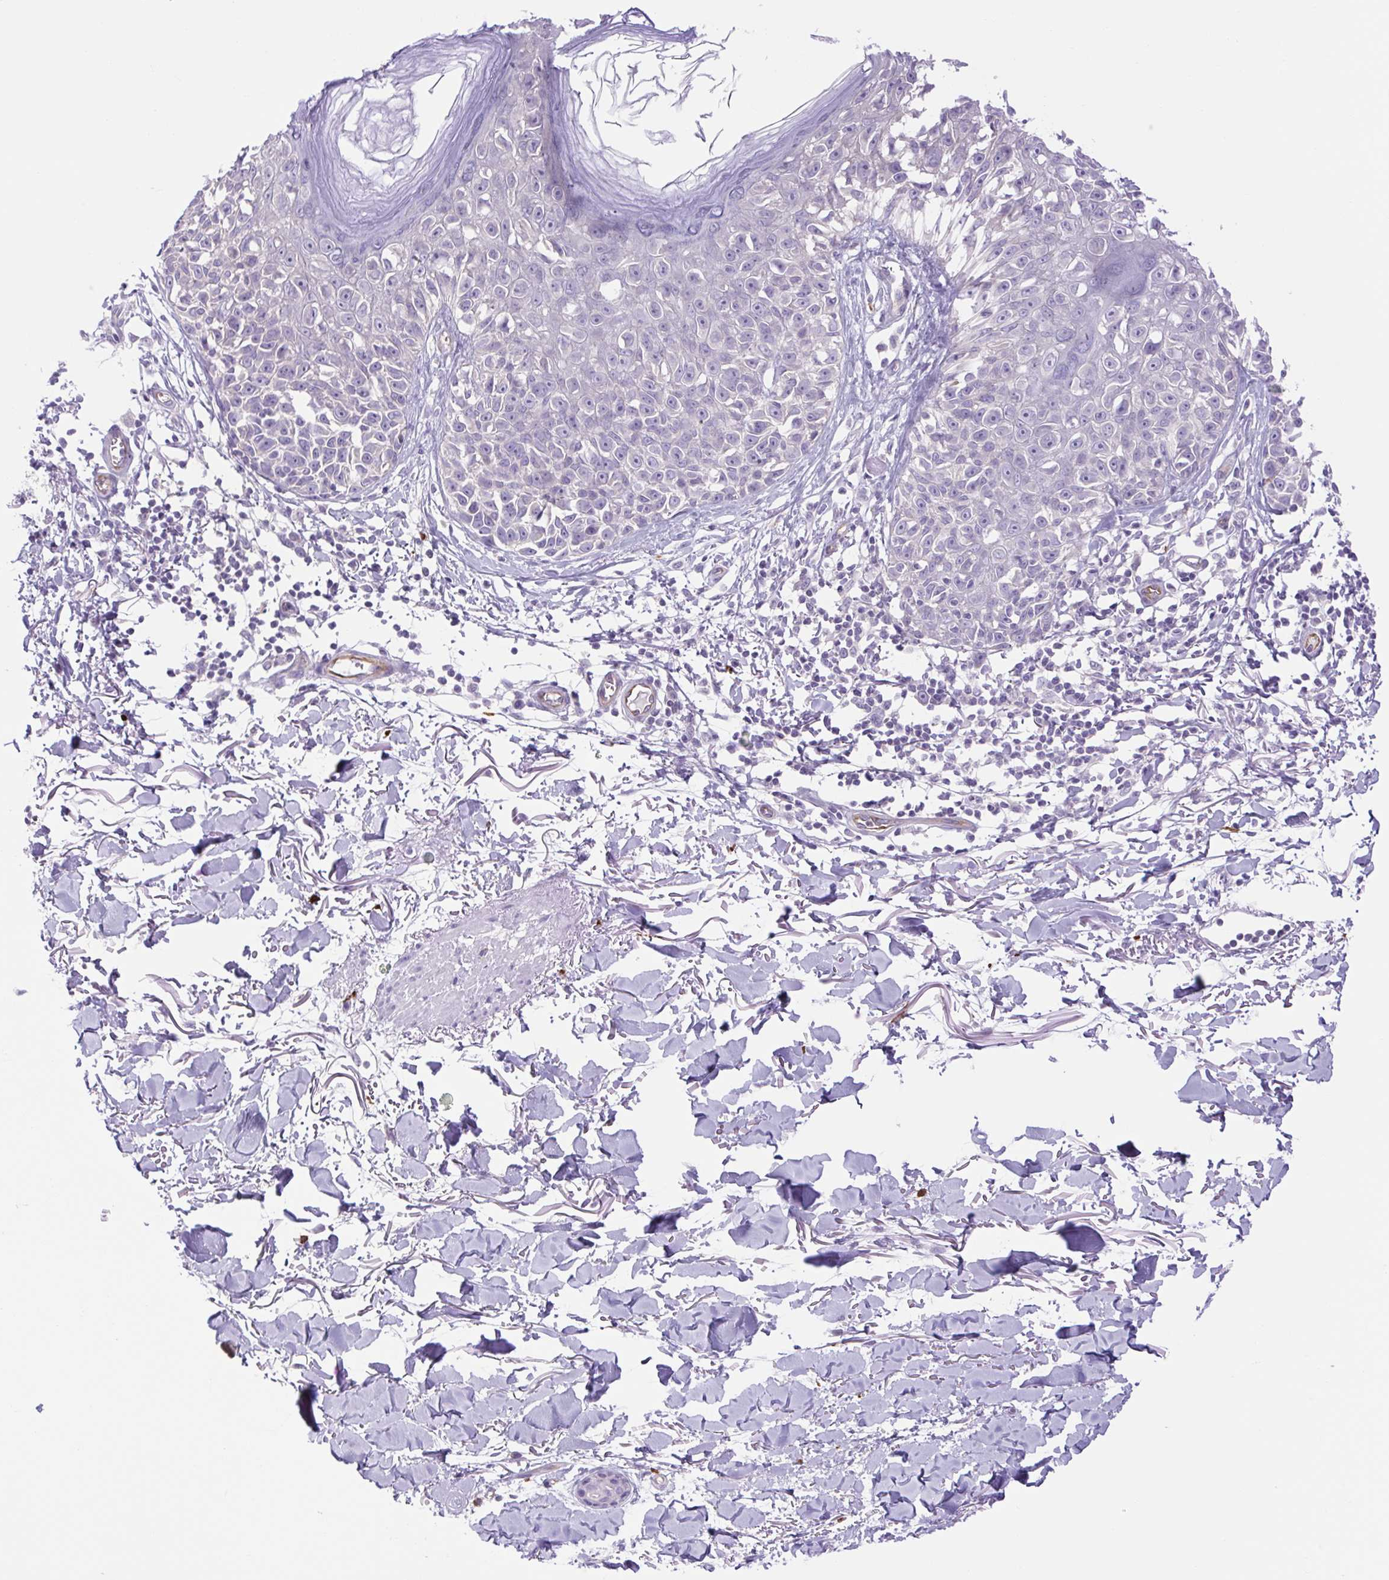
{"staining": {"intensity": "negative", "quantity": "none", "location": "none"}, "tissue": "melanoma", "cell_type": "Tumor cells", "image_type": "cancer", "snomed": [{"axis": "morphology", "description": "Malignant melanoma, NOS"}, {"axis": "topography", "description": "Skin"}], "caption": "Tumor cells are negative for brown protein staining in malignant melanoma. The staining was performed using DAB to visualize the protein expression in brown, while the nuclei were stained in blue with hematoxylin (Magnification: 20x).", "gene": "FAM177B", "patient": {"sex": "male", "age": 73}}